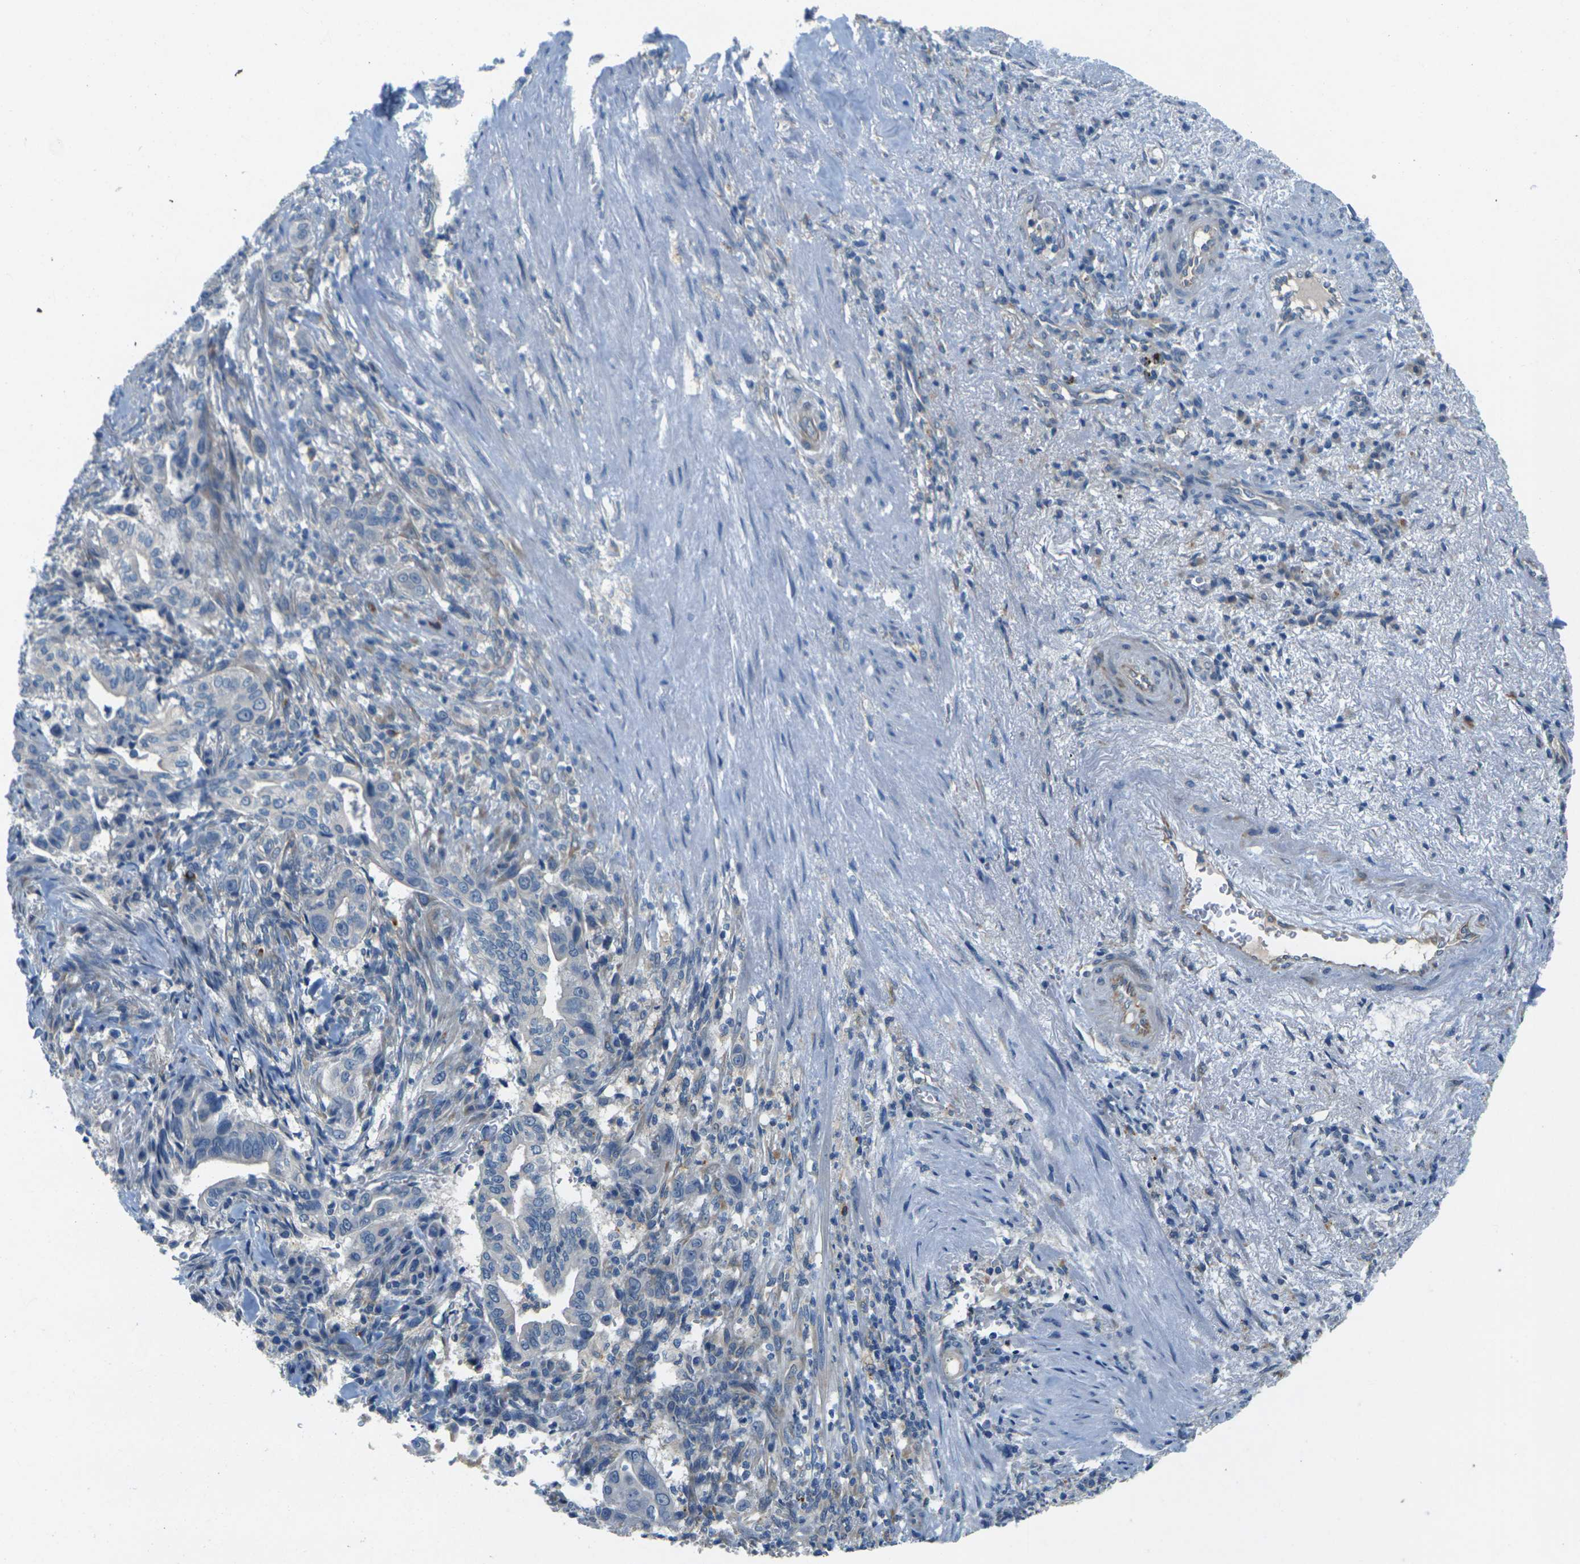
{"staining": {"intensity": "negative", "quantity": "none", "location": "none"}, "tissue": "liver cancer", "cell_type": "Tumor cells", "image_type": "cancer", "snomed": [{"axis": "morphology", "description": "Cholangiocarcinoma"}, {"axis": "topography", "description": "Liver"}], "caption": "Tumor cells are negative for brown protein staining in cholangiocarcinoma (liver).", "gene": "CYP2C8", "patient": {"sex": "female", "age": 67}}